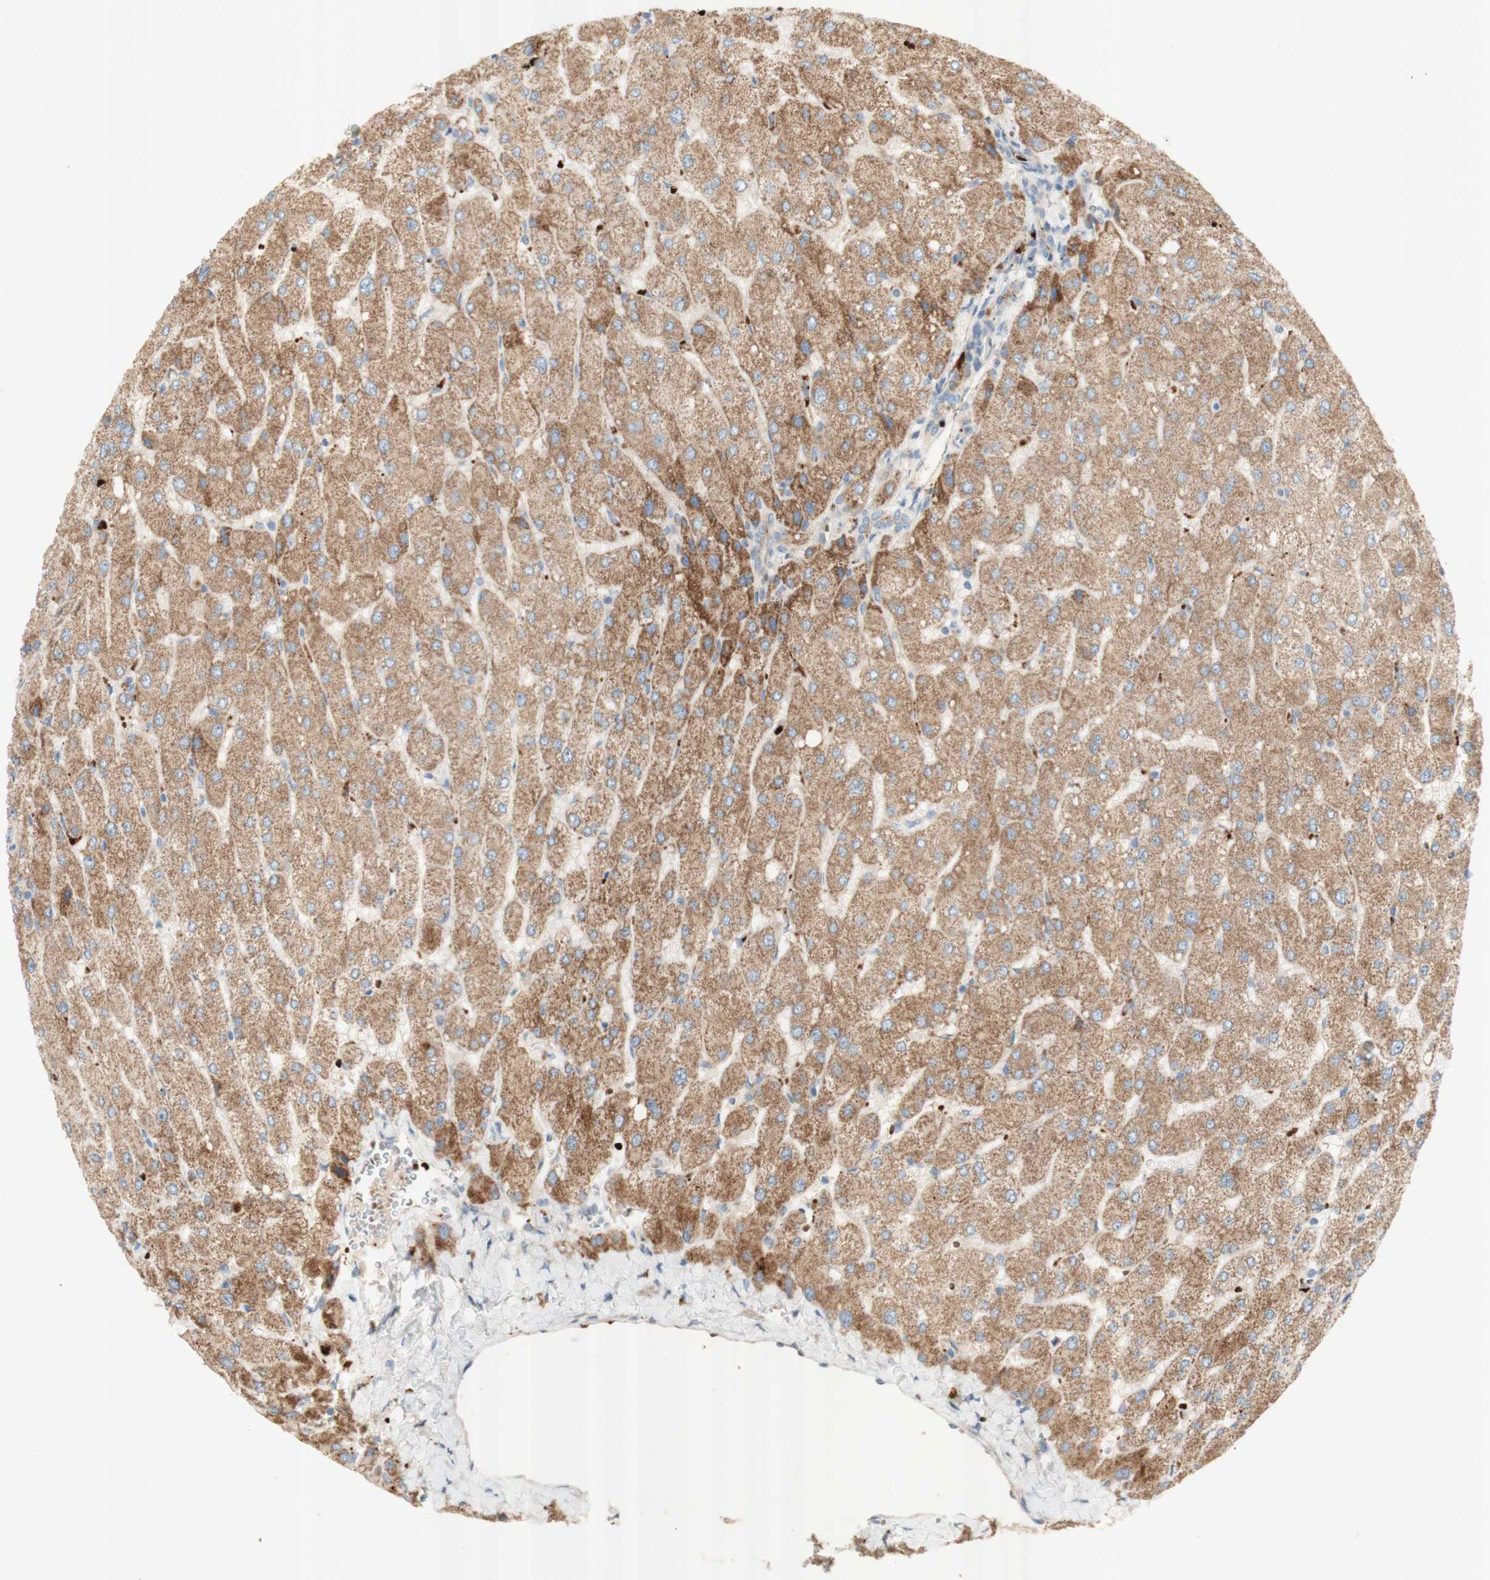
{"staining": {"intensity": "negative", "quantity": "none", "location": "none"}, "tissue": "liver", "cell_type": "Cholangiocytes", "image_type": "normal", "snomed": [{"axis": "morphology", "description": "Normal tissue, NOS"}, {"axis": "topography", "description": "Liver"}], "caption": "A photomicrograph of liver stained for a protein displays no brown staining in cholangiocytes. (DAB (3,3'-diaminobenzidine) IHC, high magnification).", "gene": "GAN", "patient": {"sex": "male", "age": 55}}